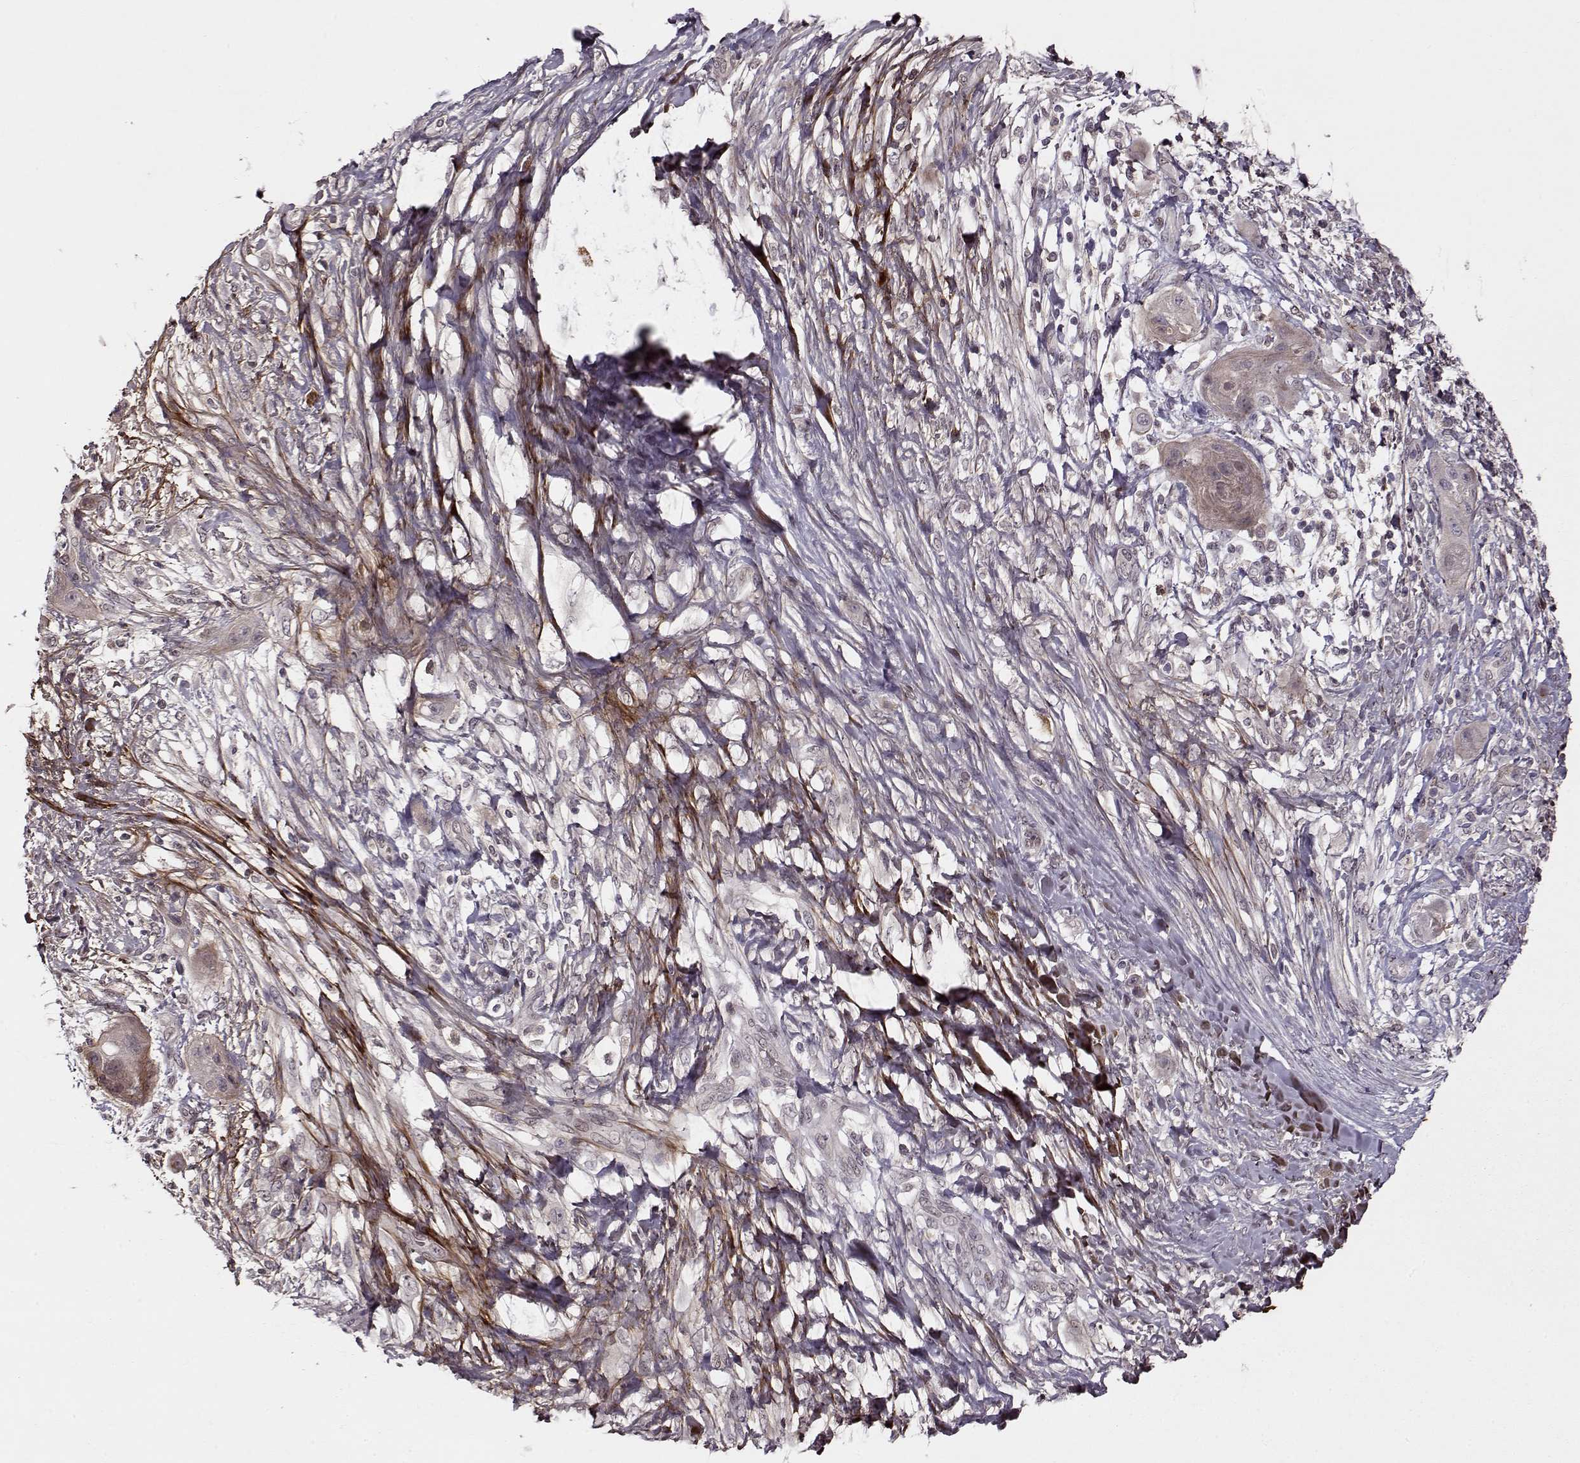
{"staining": {"intensity": "negative", "quantity": "none", "location": "none"}, "tissue": "skin cancer", "cell_type": "Tumor cells", "image_type": "cancer", "snomed": [{"axis": "morphology", "description": "Squamous cell carcinoma, NOS"}, {"axis": "topography", "description": "Skin"}], "caption": "This image is of squamous cell carcinoma (skin) stained with IHC to label a protein in brown with the nuclei are counter-stained blue. There is no staining in tumor cells.", "gene": "DENND4B", "patient": {"sex": "male", "age": 62}}